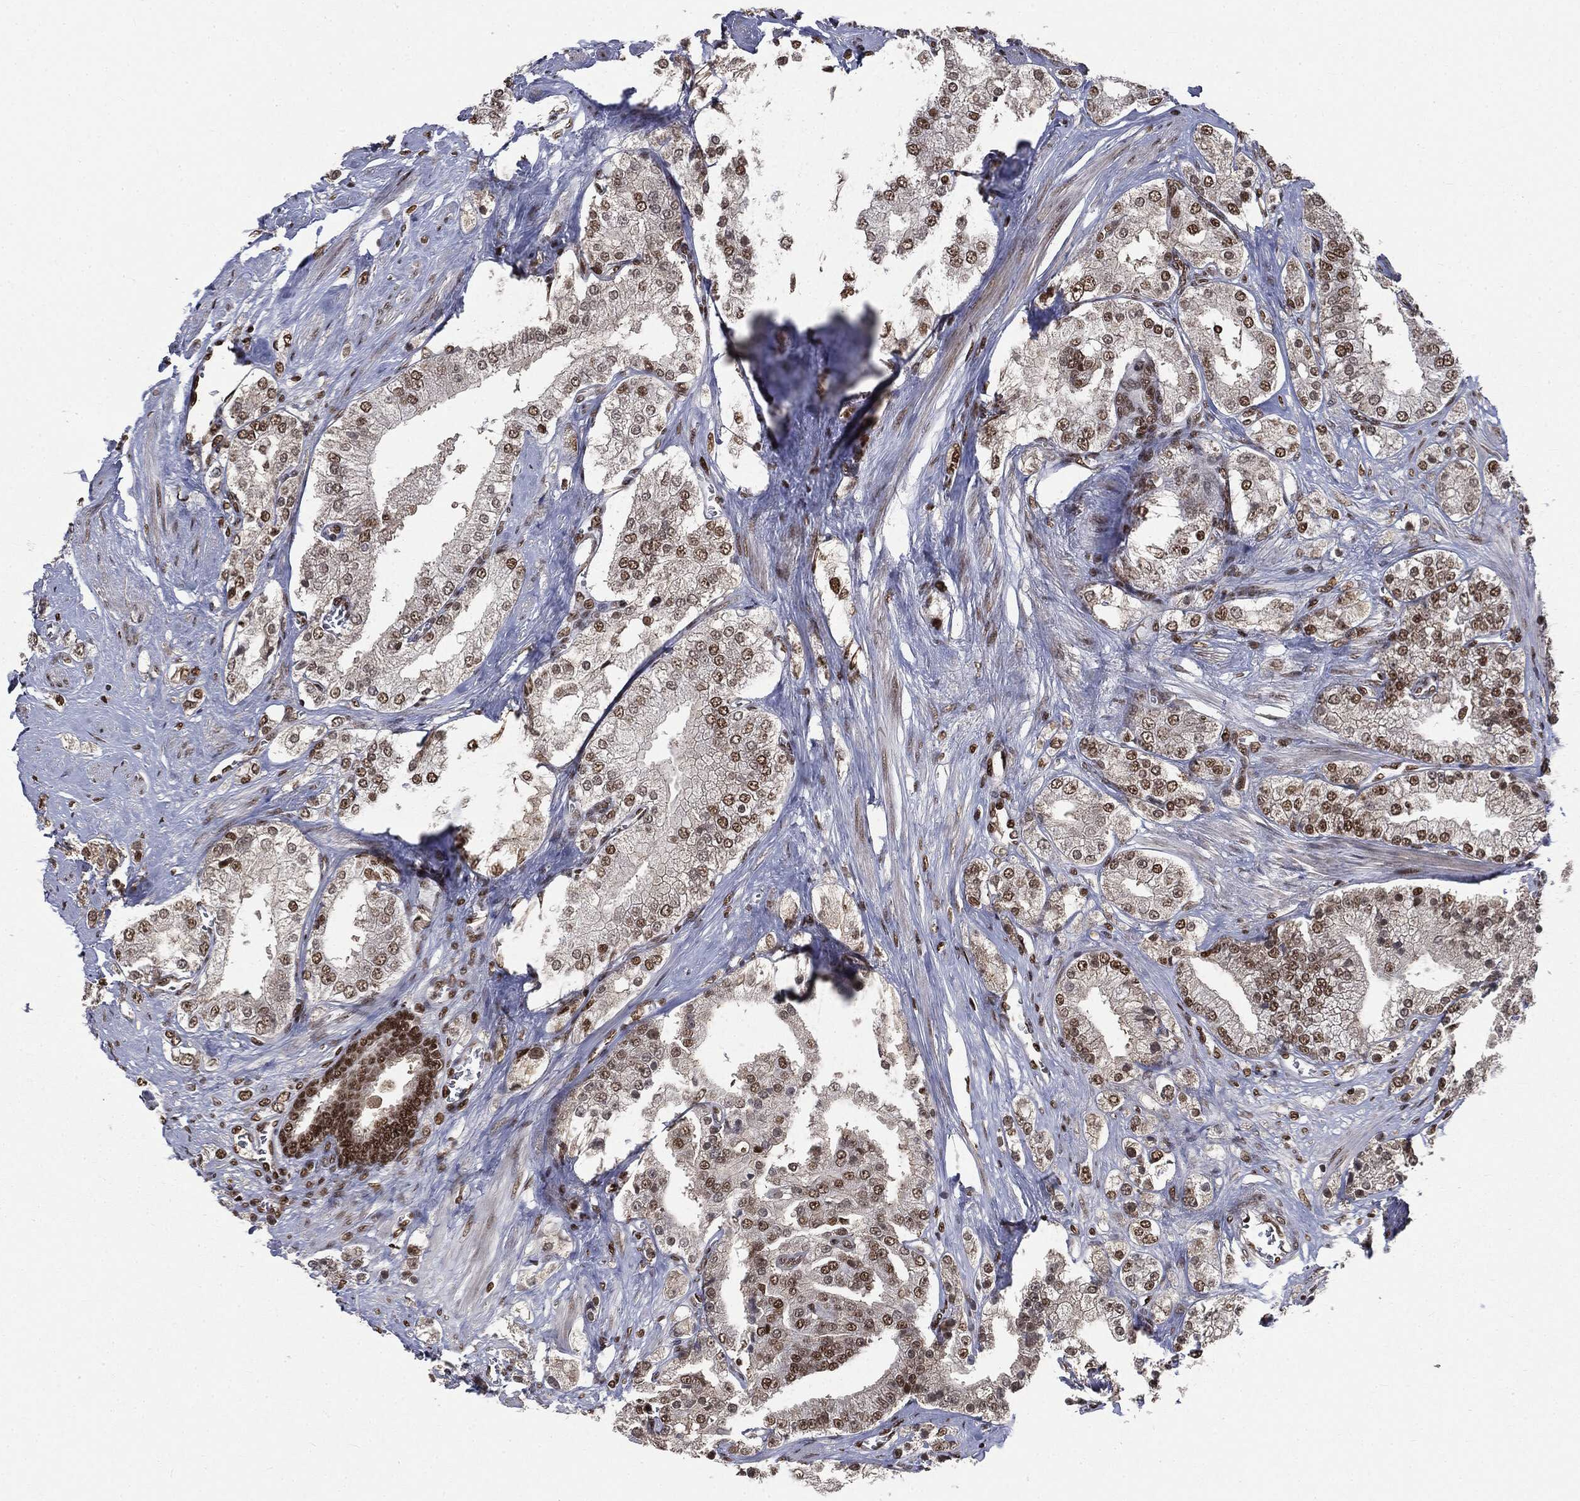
{"staining": {"intensity": "strong", "quantity": "25%-75%", "location": "nuclear"}, "tissue": "prostate cancer", "cell_type": "Tumor cells", "image_type": "cancer", "snomed": [{"axis": "morphology", "description": "Adenocarcinoma, NOS"}, {"axis": "topography", "description": "Prostate and seminal vesicle, NOS"}, {"axis": "topography", "description": "Prostate"}], "caption": "Tumor cells reveal high levels of strong nuclear expression in about 25%-75% of cells in human prostate adenocarcinoma. The staining was performed using DAB to visualize the protein expression in brown, while the nuclei were stained in blue with hematoxylin (Magnification: 20x).", "gene": "DPH2", "patient": {"sex": "male", "age": 67}}